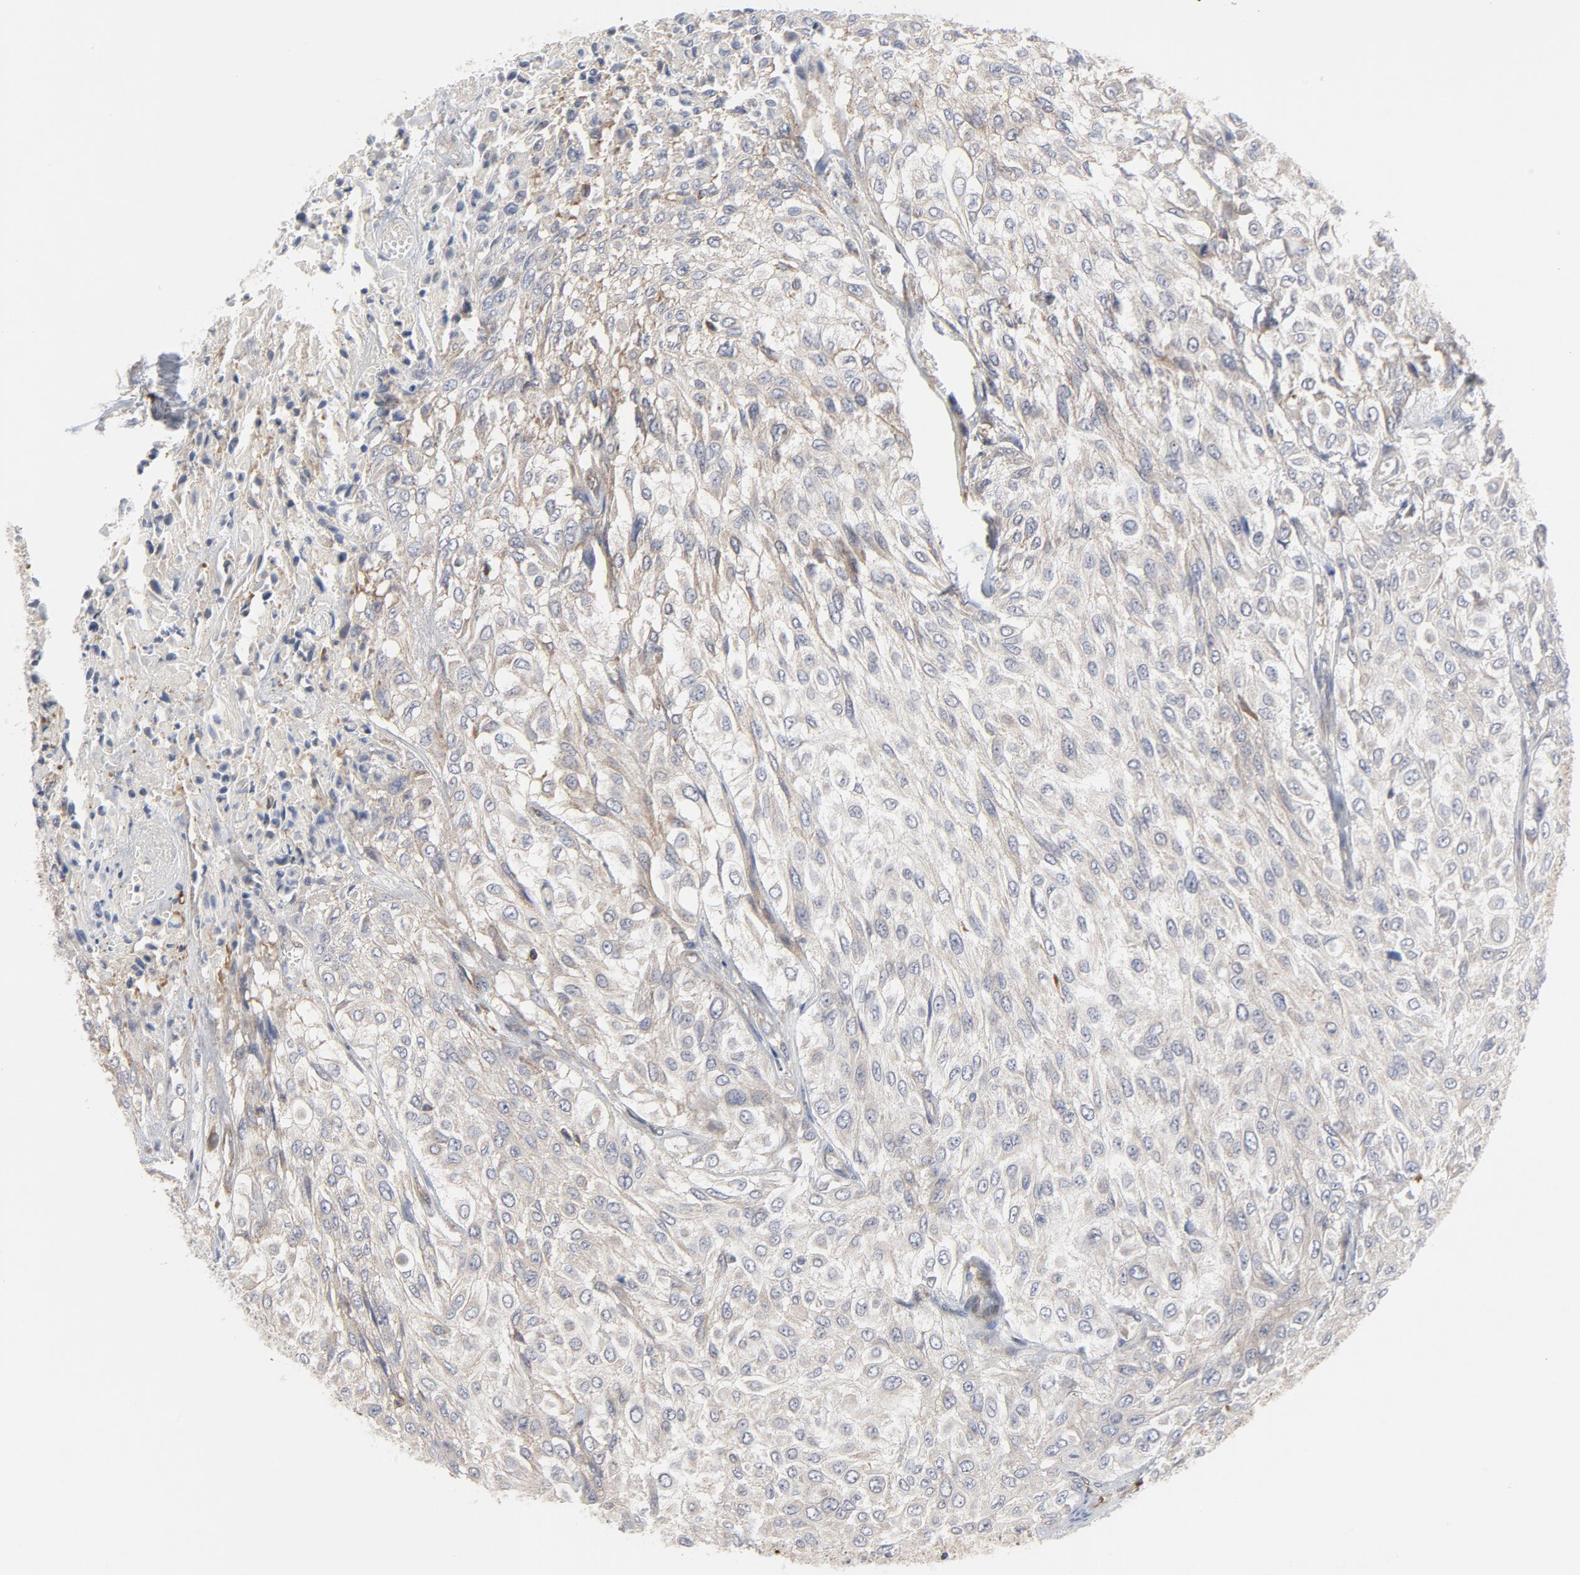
{"staining": {"intensity": "weak", "quantity": ">75%", "location": "cytoplasmic/membranous"}, "tissue": "urothelial cancer", "cell_type": "Tumor cells", "image_type": "cancer", "snomed": [{"axis": "morphology", "description": "Urothelial carcinoma, High grade"}, {"axis": "topography", "description": "Urinary bladder"}], "caption": "IHC (DAB (3,3'-diaminobenzidine)) staining of human urothelial carcinoma (high-grade) demonstrates weak cytoplasmic/membranous protein expression in approximately >75% of tumor cells. The staining was performed using DAB to visualize the protein expression in brown, while the nuclei were stained in blue with hematoxylin (Magnification: 20x).", "gene": "RAPGEF4", "patient": {"sex": "male", "age": 57}}